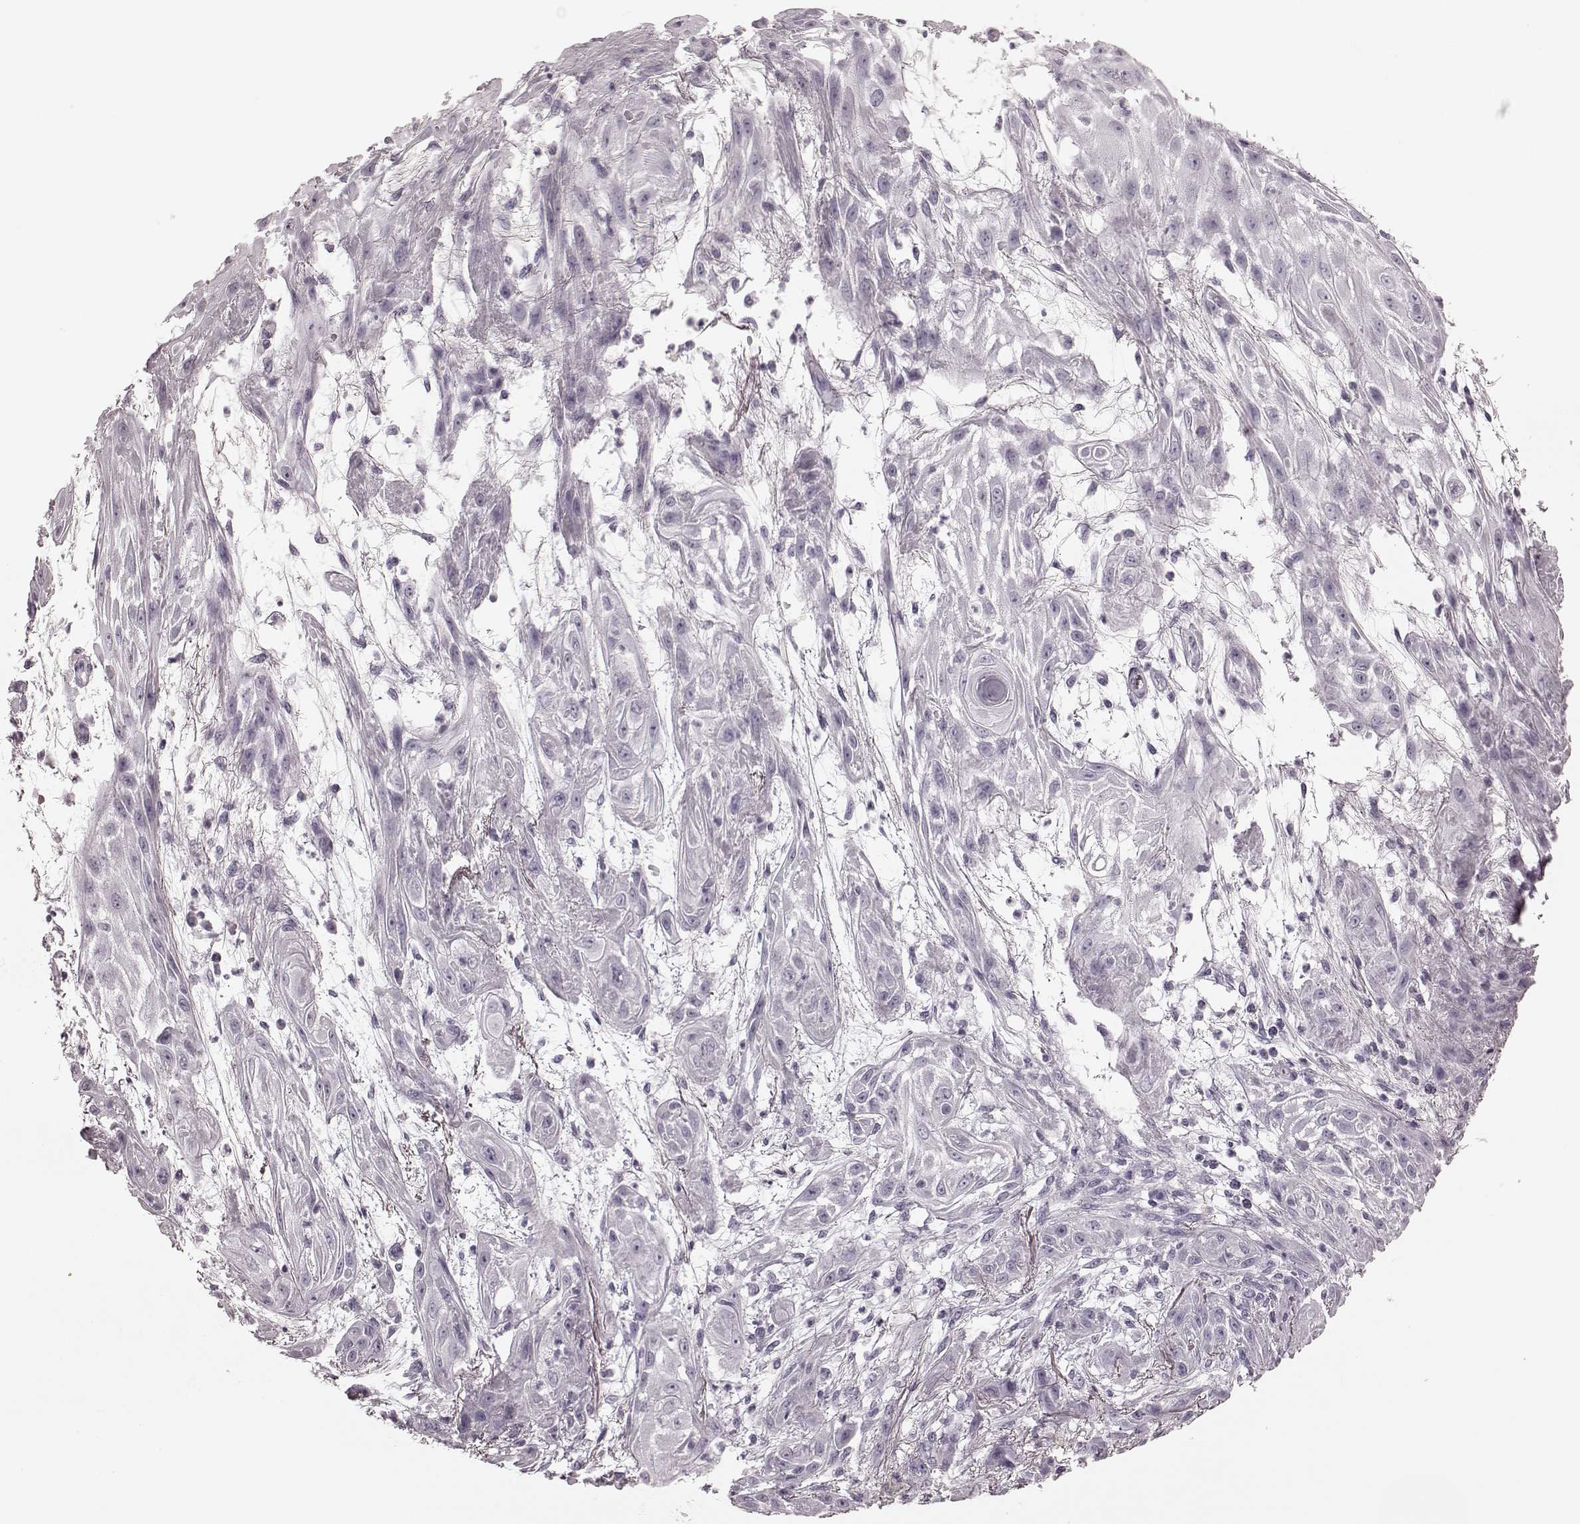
{"staining": {"intensity": "negative", "quantity": "none", "location": "none"}, "tissue": "skin cancer", "cell_type": "Tumor cells", "image_type": "cancer", "snomed": [{"axis": "morphology", "description": "Squamous cell carcinoma, NOS"}, {"axis": "topography", "description": "Skin"}], "caption": "Protein analysis of skin cancer exhibits no significant expression in tumor cells.", "gene": "TRPM1", "patient": {"sex": "male", "age": 62}}